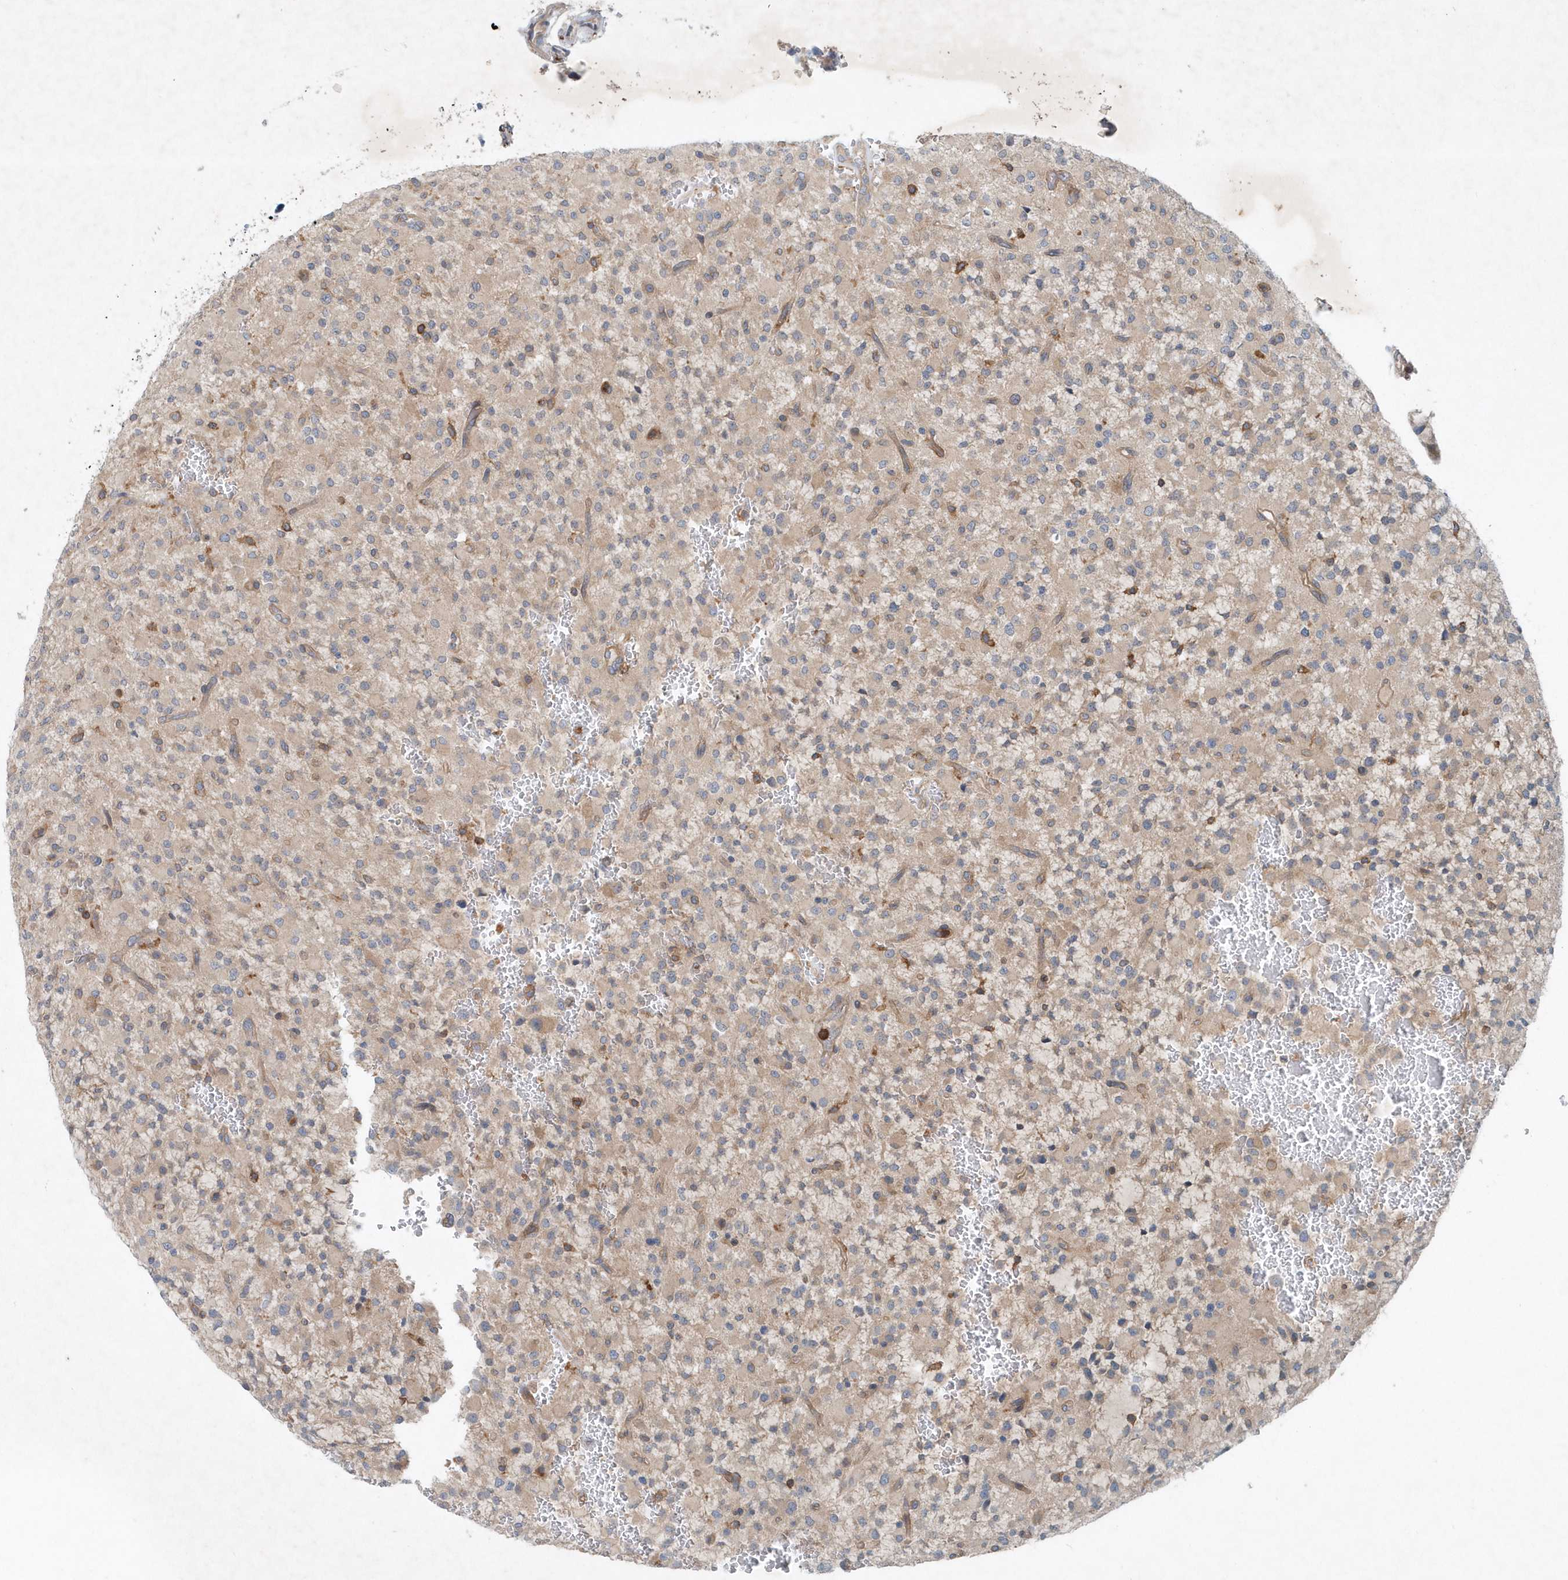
{"staining": {"intensity": "weak", "quantity": "<25%", "location": "cytoplasmic/membranous"}, "tissue": "glioma", "cell_type": "Tumor cells", "image_type": "cancer", "snomed": [{"axis": "morphology", "description": "Glioma, malignant, High grade"}, {"axis": "topography", "description": "Brain"}], "caption": "There is no significant expression in tumor cells of malignant glioma (high-grade).", "gene": "P2RY10", "patient": {"sex": "male", "age": 34}}